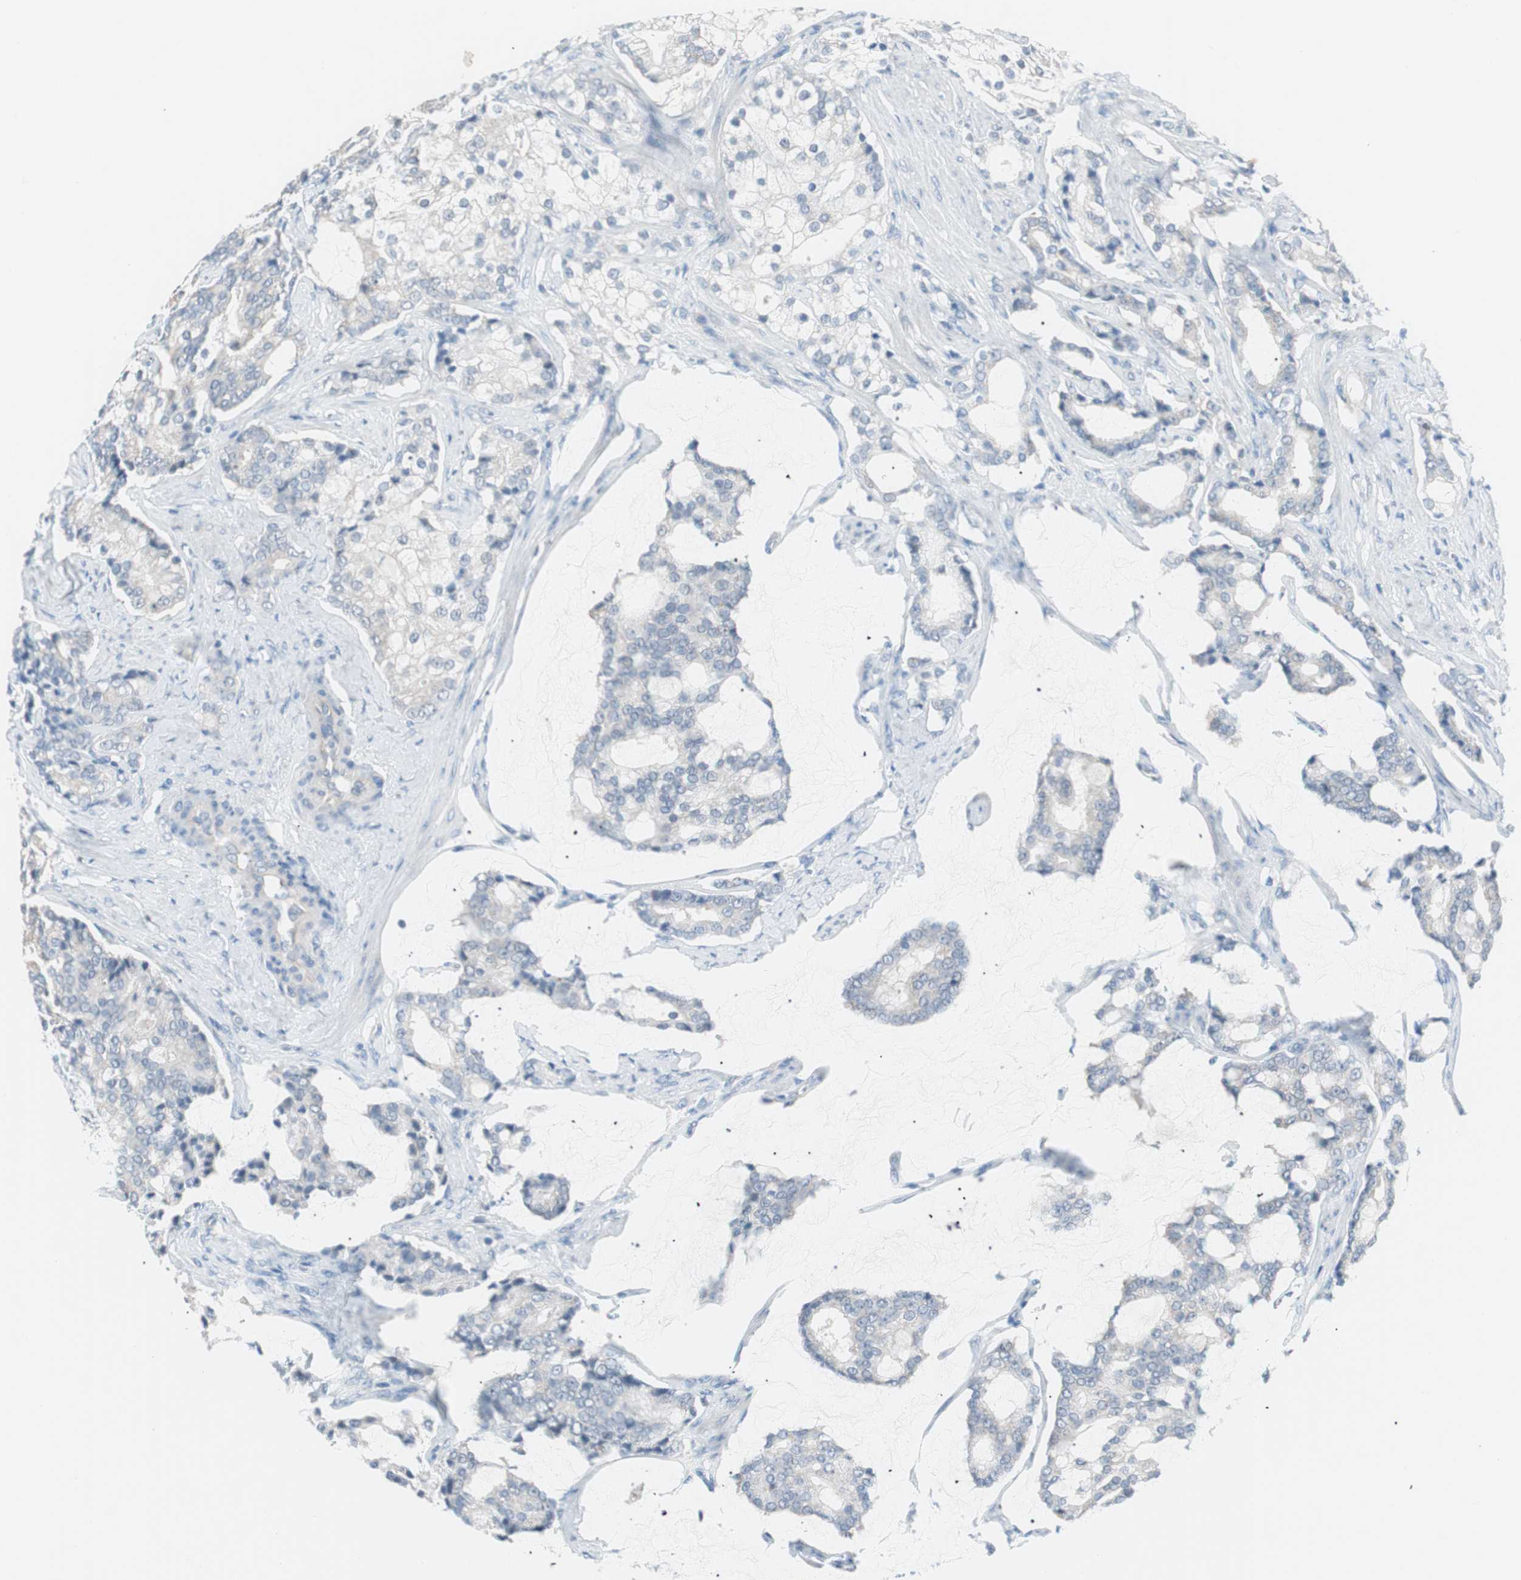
{"staining": {"intensity": "negative", "quantity": "none", "location": "none"}, "tissue": "prostate cancer", "cell_type": "Tumor cells", "image_type": "cancer", "snomed": [{"axis": "morphology", "description": "Adenocarcinoma, Low grade"}, {"axis": "topography", "description": "Prostate"}], "caption": "High power microscopy micrograph of an immunohistochemistry histopathology image of adenocarcinoma (low-grade) (prostate), revealing no significant expression in tumor cells. (Stains: DAB immunohistochemistry with hematoxylin counter stain, Microscopy: brightfield microscopy at high magnification).", "gene": "VIL1", "patient": {"sex": "male", "age": 58}}